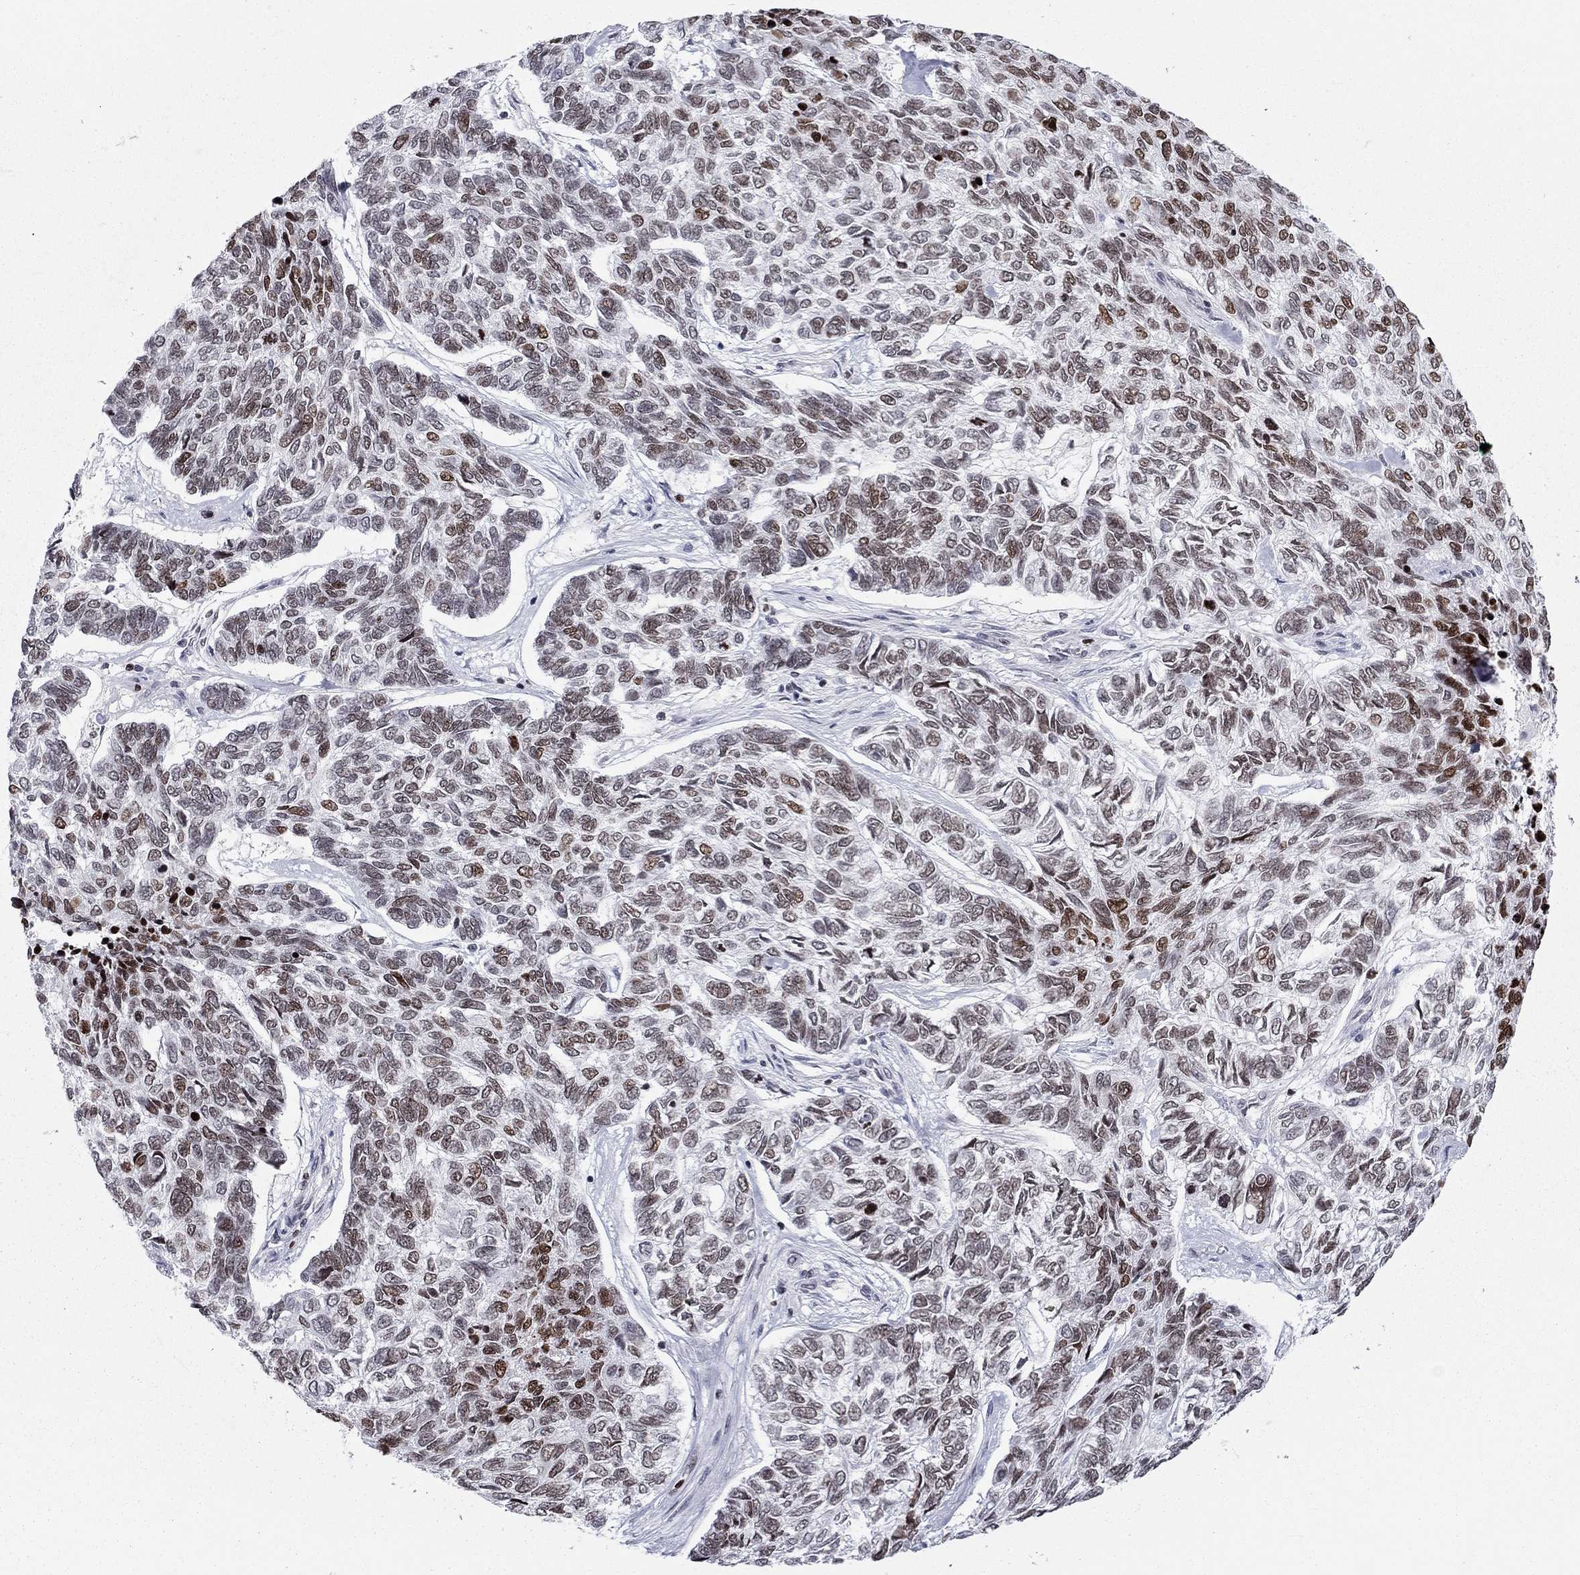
{"staining": {"intensity": "moderate", "quantity": "<25%", "location": "nuclear"}, "tissue": "skin cancer", "cell_type": "Tumor cells", "image_type": "cancer", "snomed": [{"axis": "morphology", "description": "Basal cell carcinoma"}, {"axis": "topography", "description": "Skin"}], "caption": "Immunohistochemical staining of skin cancer (basal cell carcinoma) demonstrates moderate nuclear protein staining in approximately <25% of tumor cells. (DAB IHC with brightfield microscopy, high magnification).", "gene": "H2AX", "patient": {"sex": "female", "age": 65}}